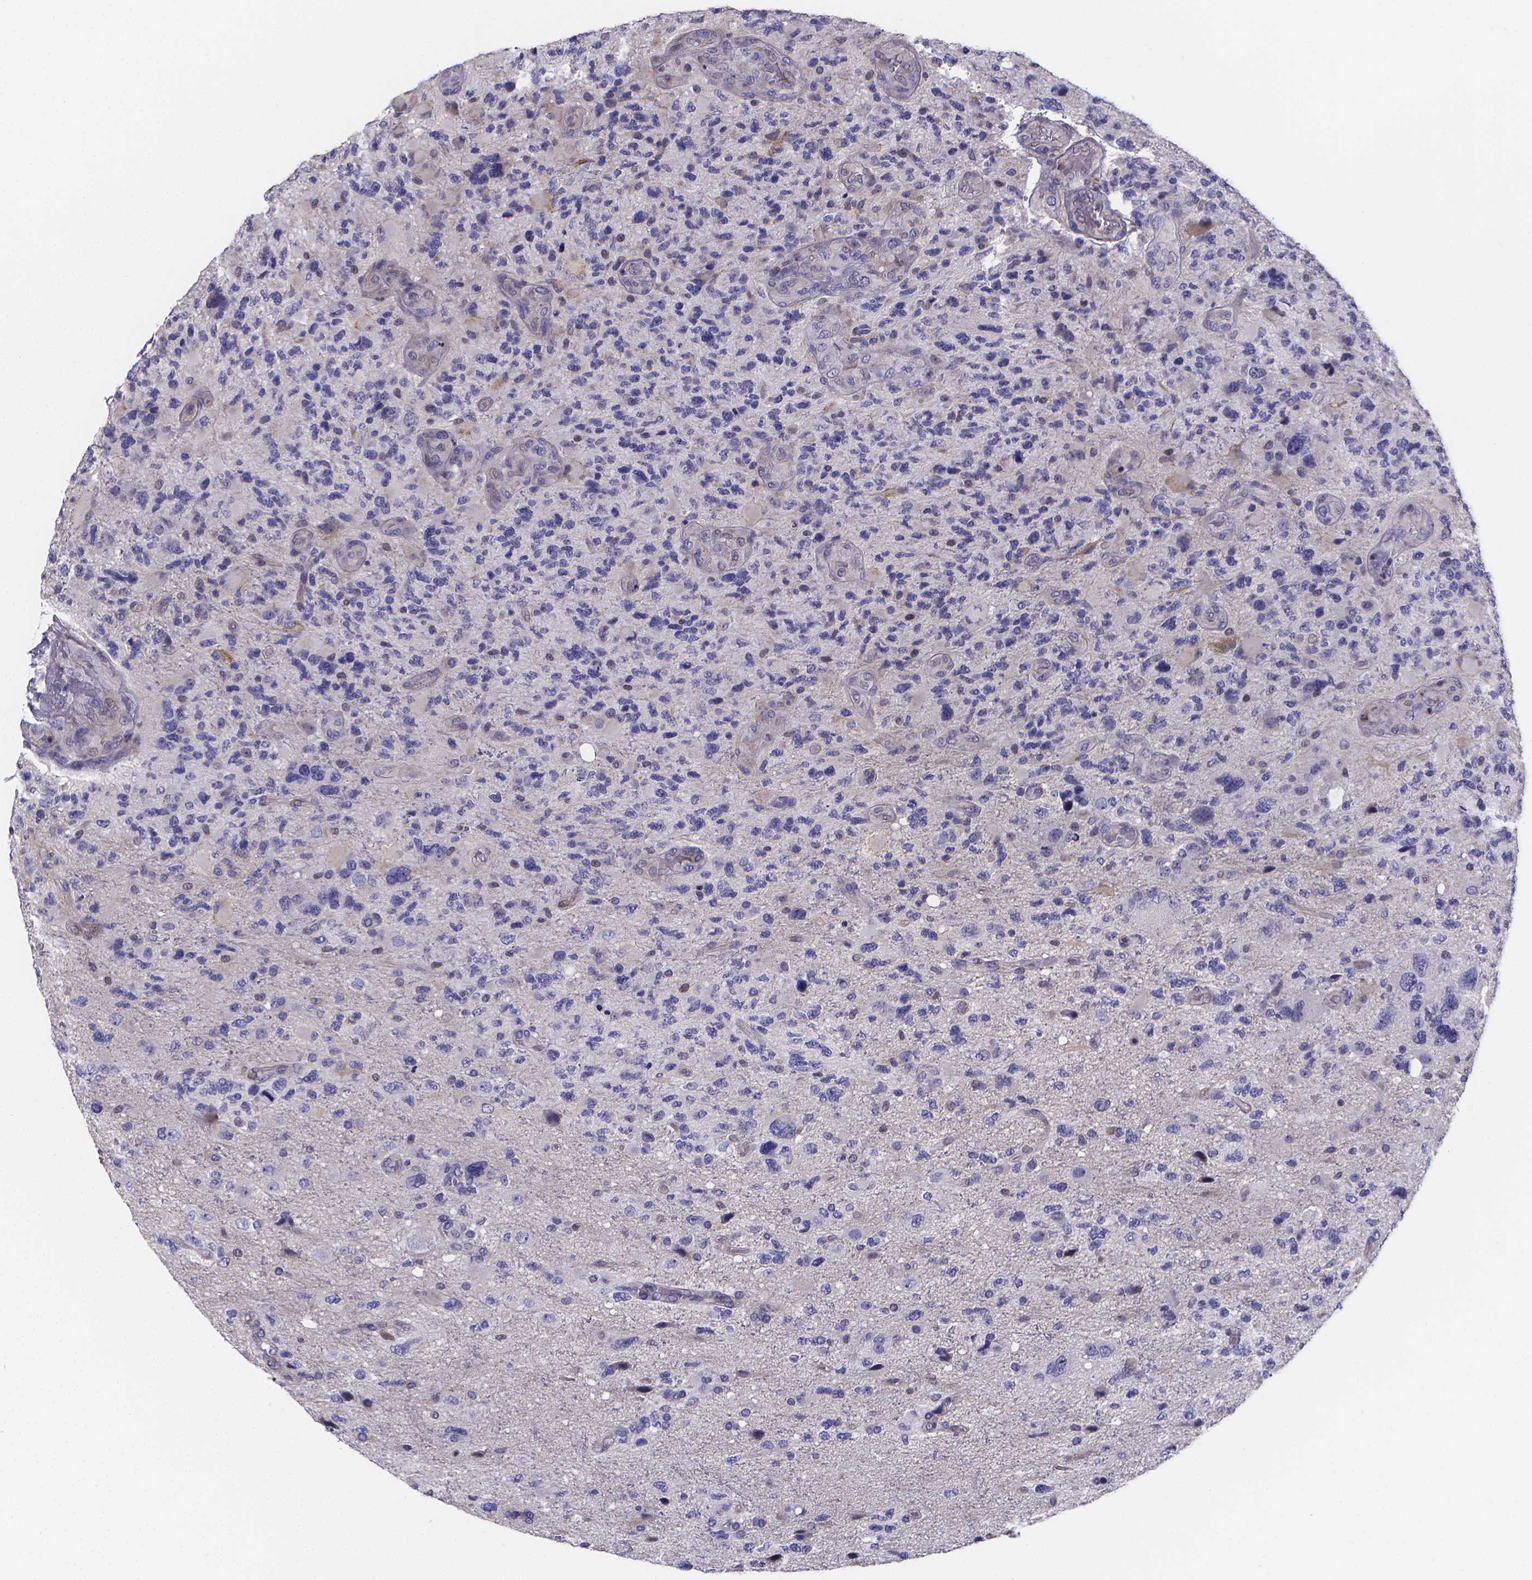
{"staining": {"intensity": "negative", "quantity": "none", "location": "none"}, "tissue": "glioma", "cell_type": "Tumor cells", "image_type": "cancer", "snomed": [{"axis": "morphology", "description": "Glioma, malignant, High grade"}, {"axis": "topography", "description": "Brain"}], "caption": "IHC of glioma reveals no staining in tumor cells.", "gene": "PAH", "patient": {"sex": "female", "age": 71}}